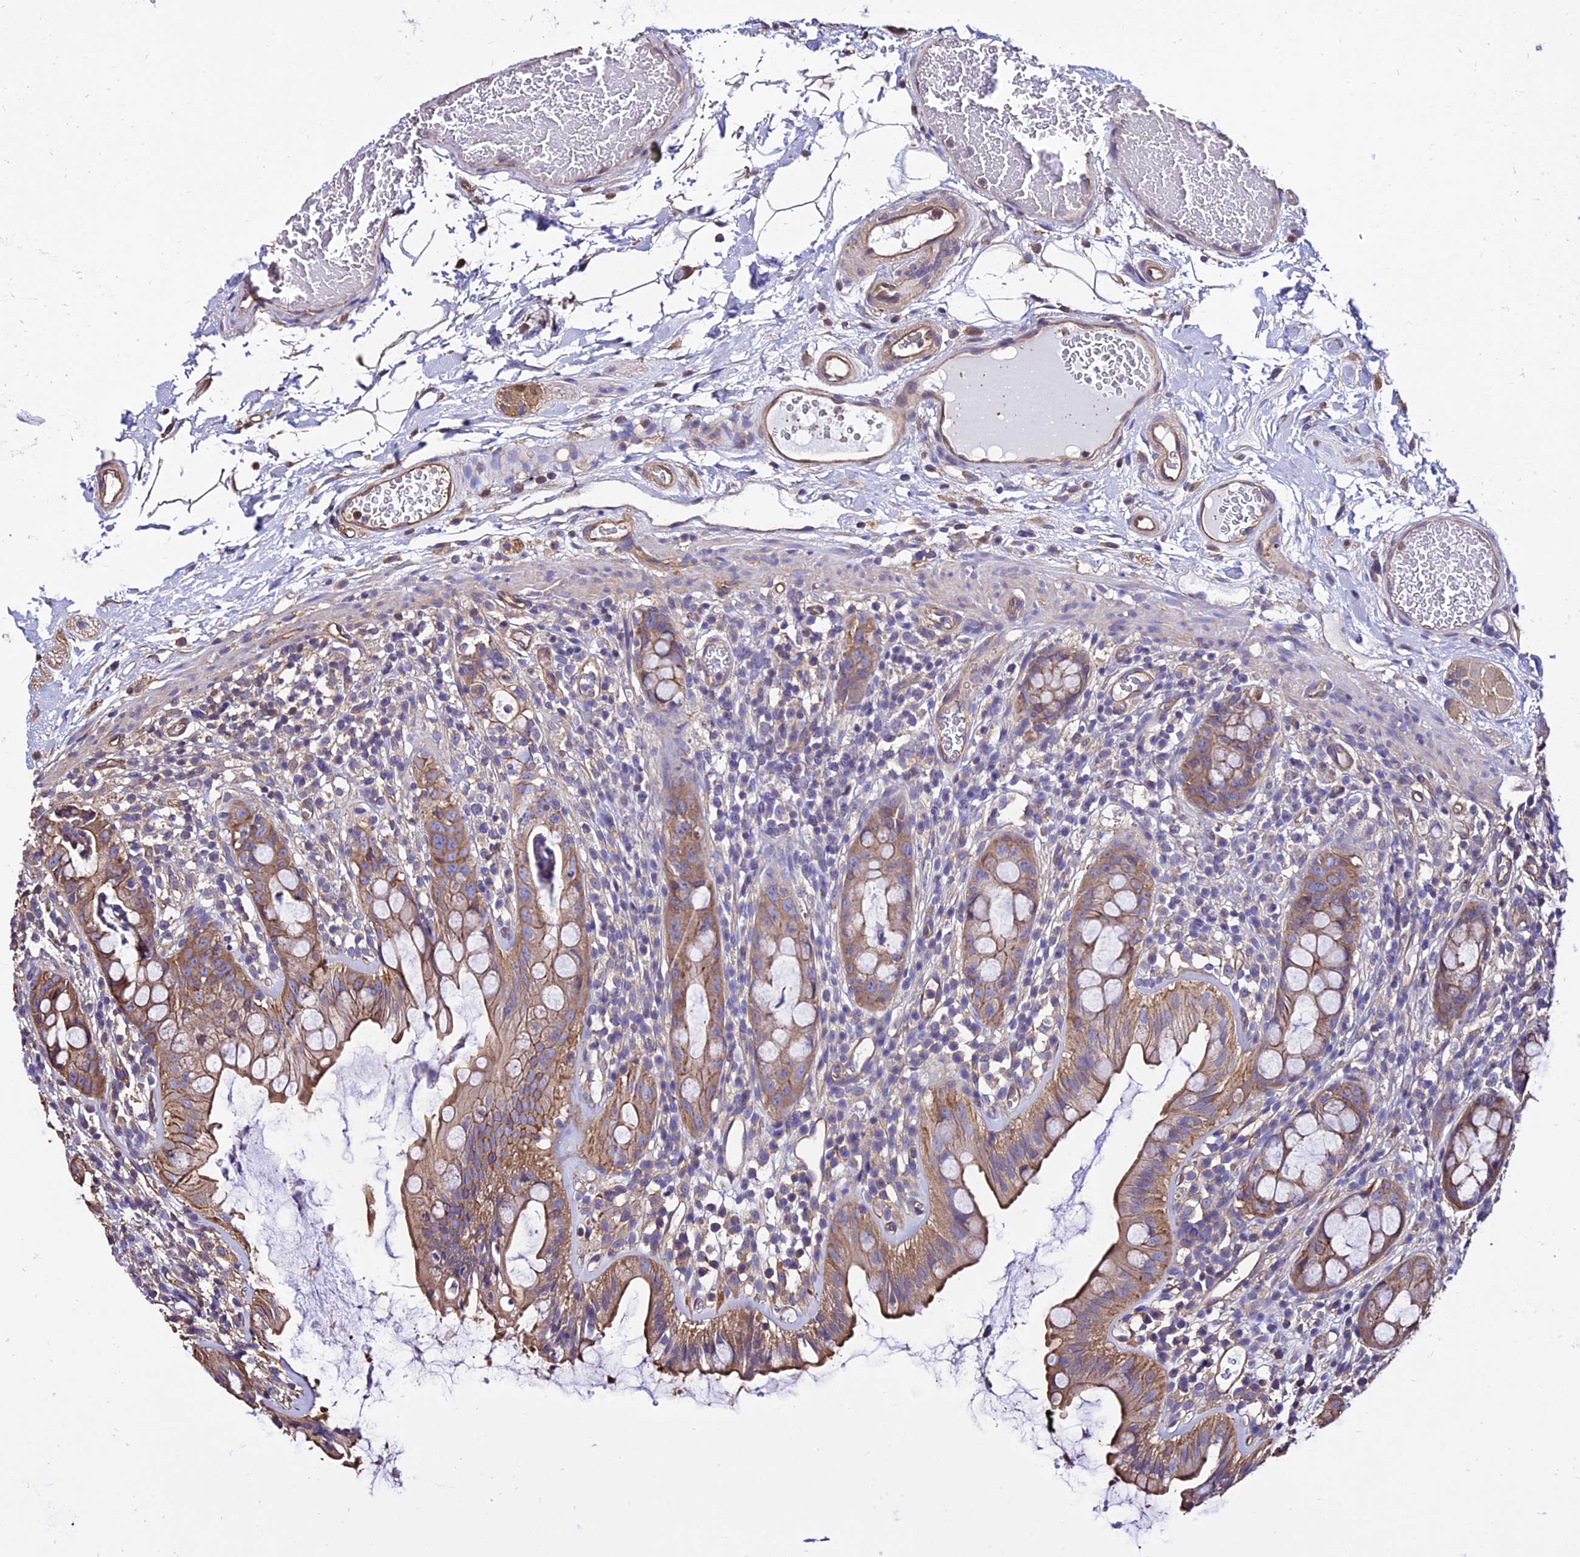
{"staining": {"intensity": "moderate", "quantity": ">75%", "location": "cytoplasmic/membranous"}, "tissue": "rectum", "cell_type": "Glandular cells", "image_type": "normal", "snomed": [{"axis": "morphology", "description": "Normal tissue, NOS"}, {"axis": "topography", "description": "Rectum"}], "caption": "Immunohistochemical staining of benign rectum demonstrates medium levels of moderate cytoplasmic/membranous staining in approximately >75% of glandular cells.", "gene": "CALM1", "patient": {"sex": "female", "age": 57}}